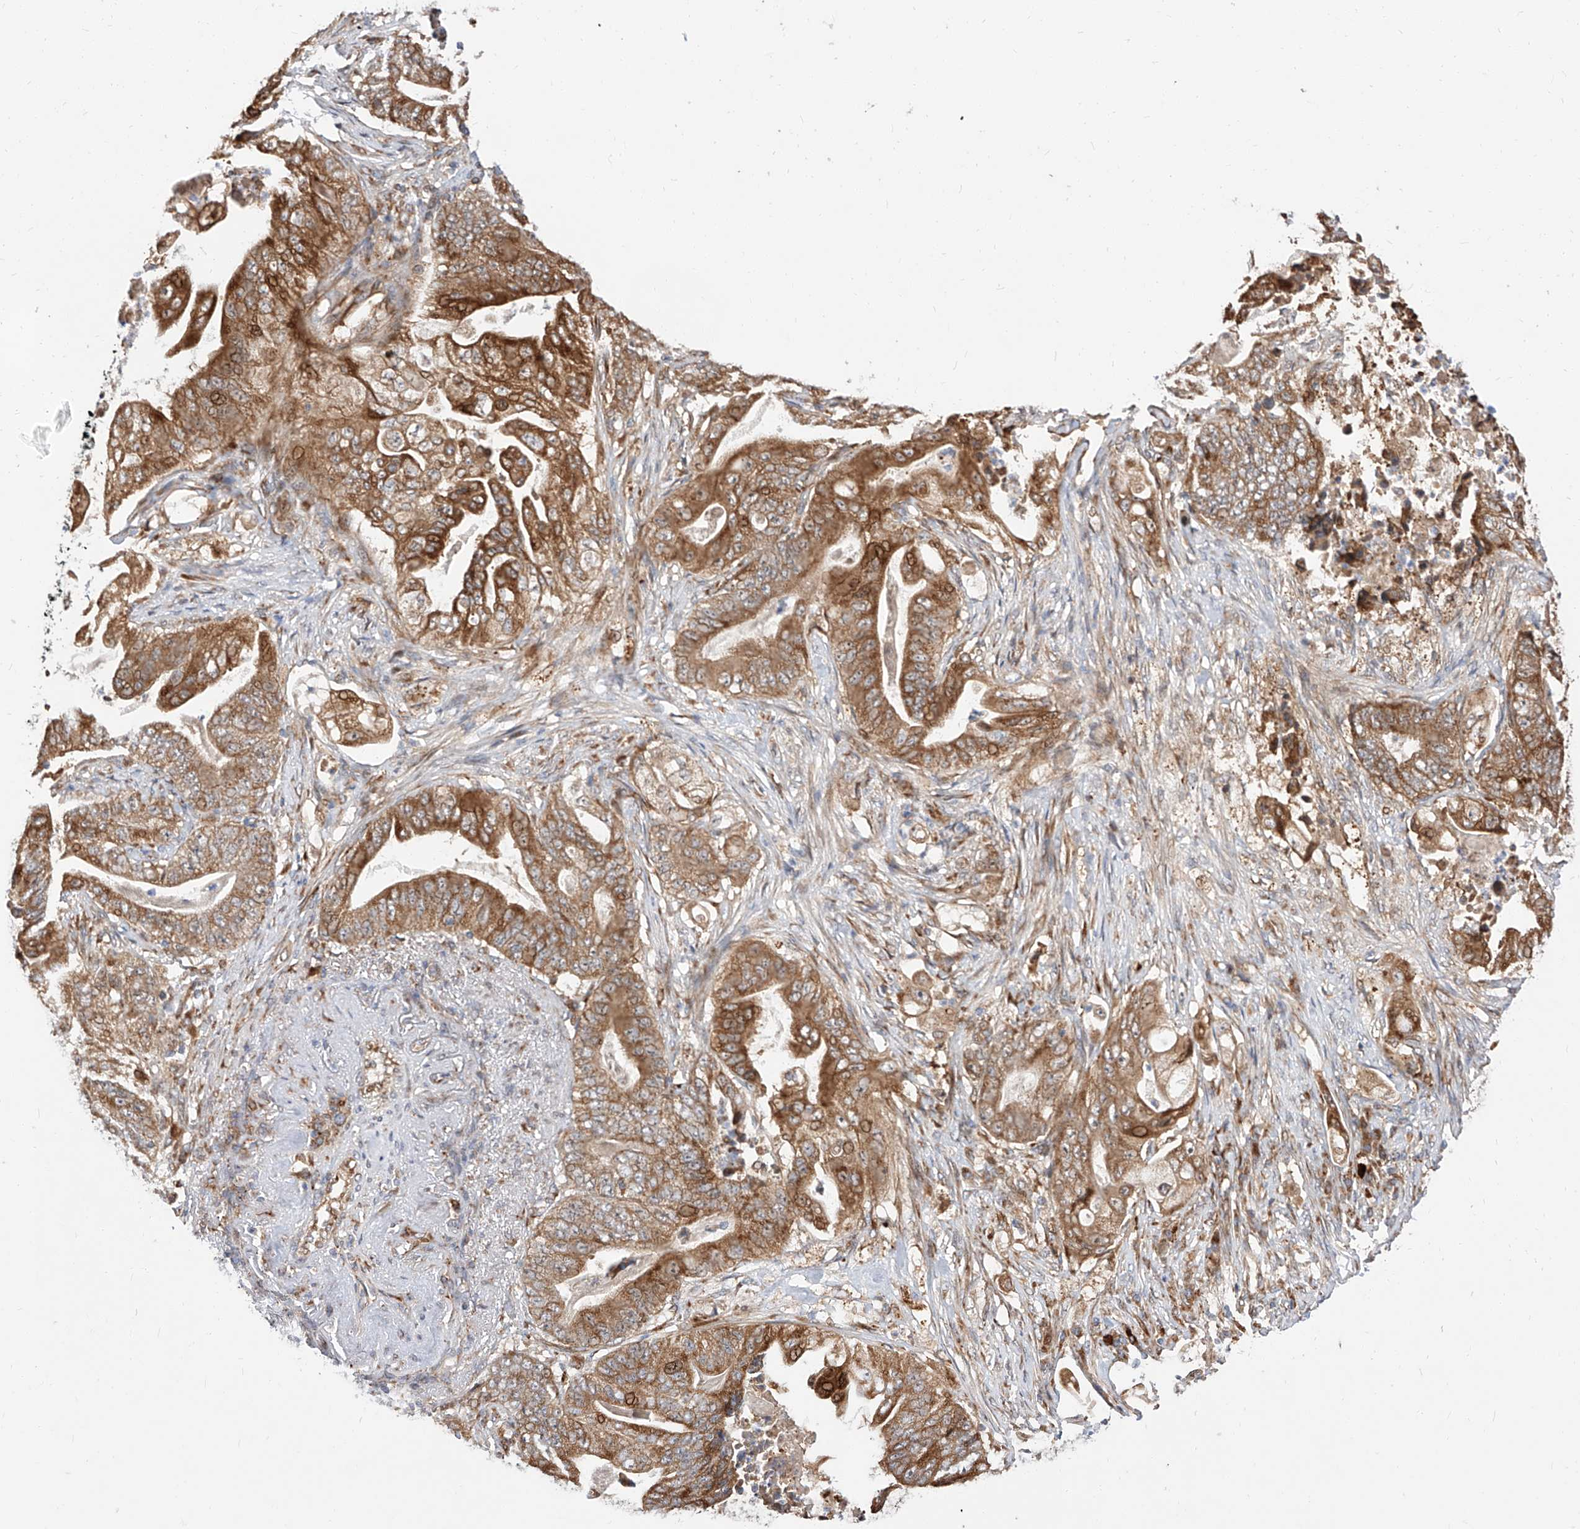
{"staining": {"intensity": "moderate", "quantity": ">75%", "location": "cytoplasmic/membranous"}, "tissue": "stomach cancer", "cell_type": "Tumor cells", "image_type": "cancer", "snomed": [{"axis": "morphology", "description": "Adenocarcinoma, NOS"}, {"axis": "topography", "description": "Stomach"}], "caption": "Immunohistochemical staining of stomach adenocarcinoma exhibits medium levels of moderate cytoplasmic/membranous expression in approximately >75% of tumor cells.", "gene": "DIRAS3", "patient": {"sex": "female", "age": 73}}